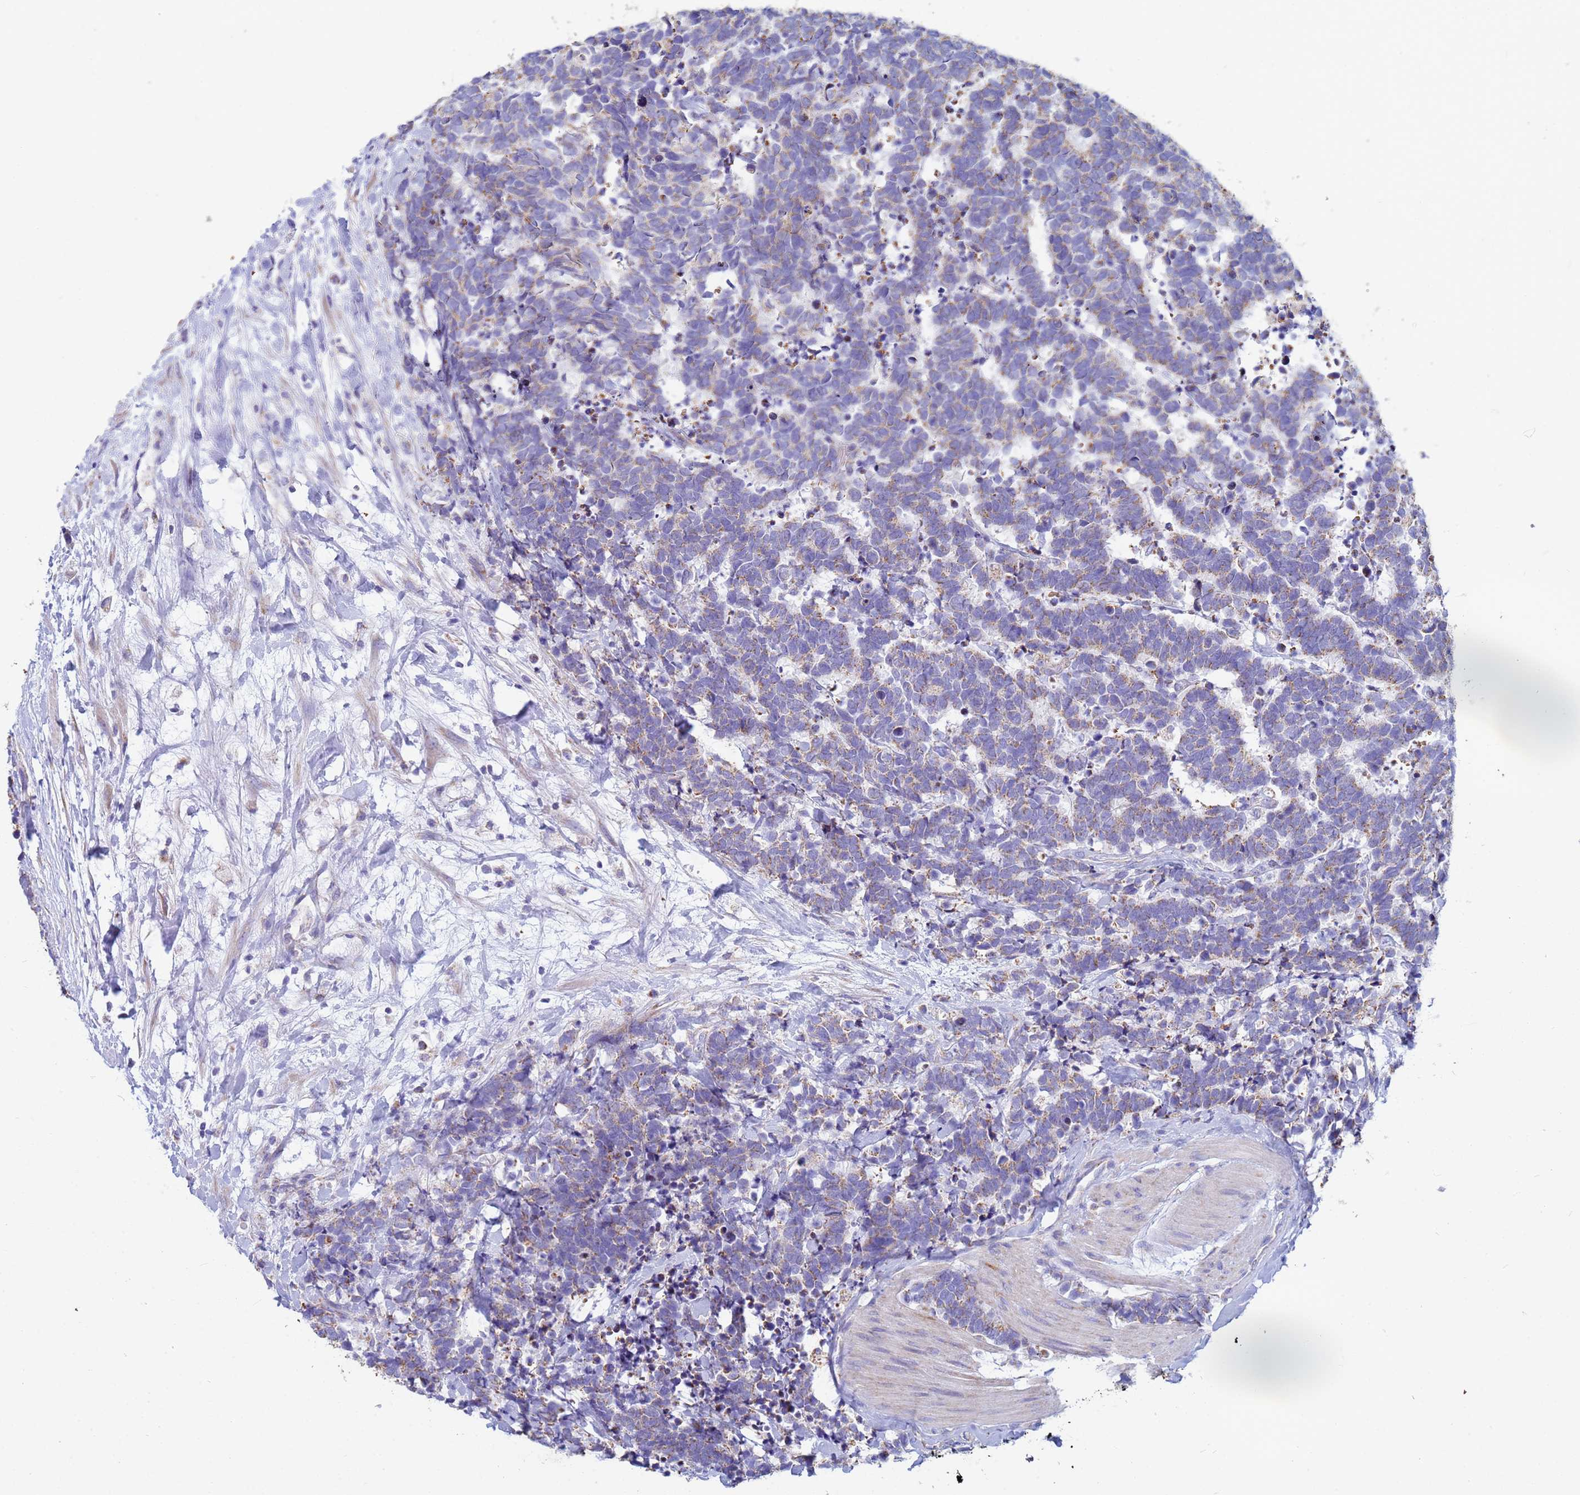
{"staining": {"intensity": "weak", "quantity": "25%-75%", "location": "cytoplasmic/membranous"}, "tissue": "carcinoid", "cell_type": "Tumor cells", "image_type": "cancer", "snomed": [{"axis": "morphology", "description": "Carcinoma, NOS"}, {"axis": "morphology", "description": "Carcinoid, malignant, NOS"}, {"axis": "topography", "description": "Prostate"}], "caption": "Protein analysis of carcinoma tissue shows weak cytoplasmic/membranous staining in about 25%-75% of tumor cells.", "gene": "UQCRH", "patient": {"sex": "male", "age": 57}}